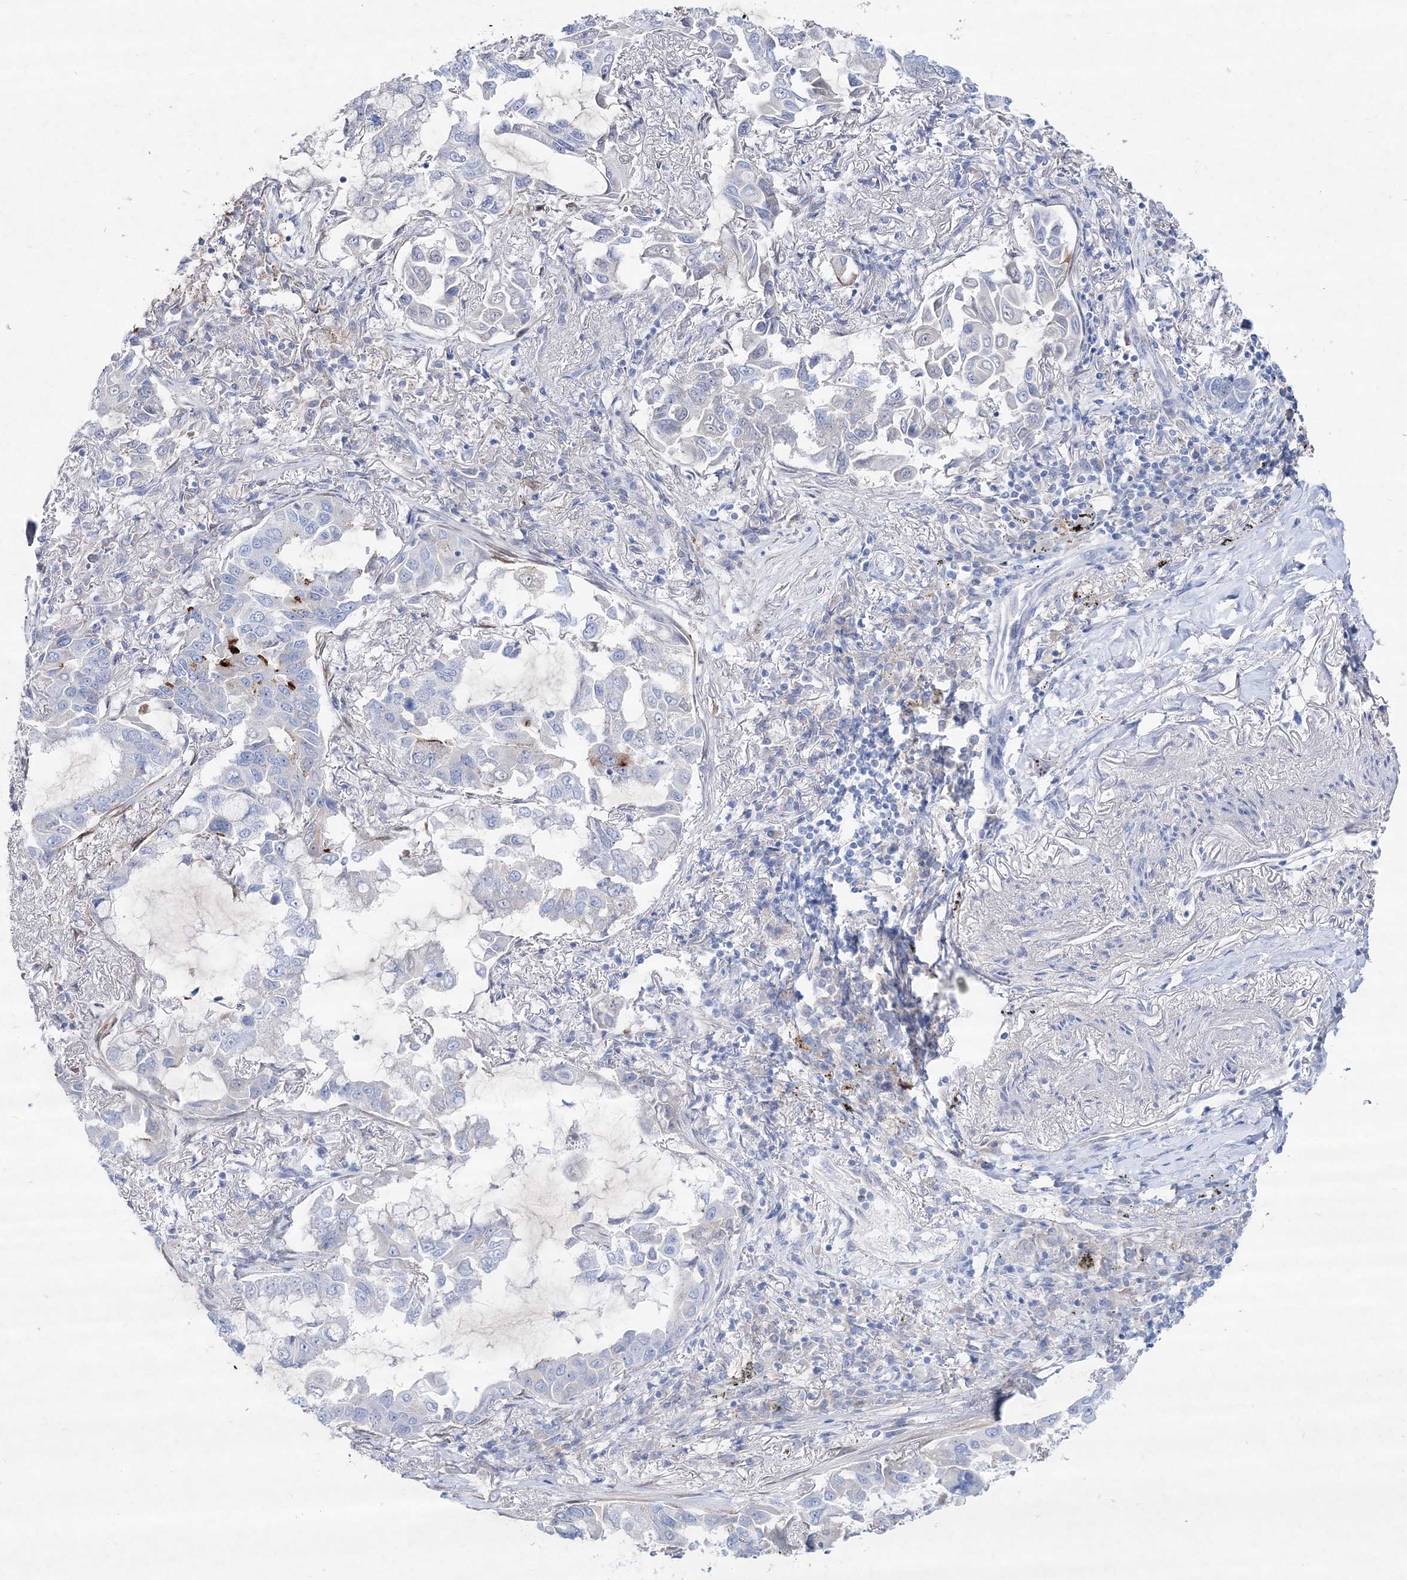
{"staining": {"intensity": "negative", "quantity": "none", "location": "none"}, "tissue": "lung cancer", "cell_type": "Tumor cells", "image_type": "cancer", "snomed": [{"axis": "morphology", "description": "Adenocarcinoma, NOS"}, {"axis": "topography", "description": "Lung"}], "caption": "Immunohistochemistry (IHC) of lung cancer displays no staining in tumor cells.", "gene": "SPINK7", "patient": {"sex": "male", "age": 64}}